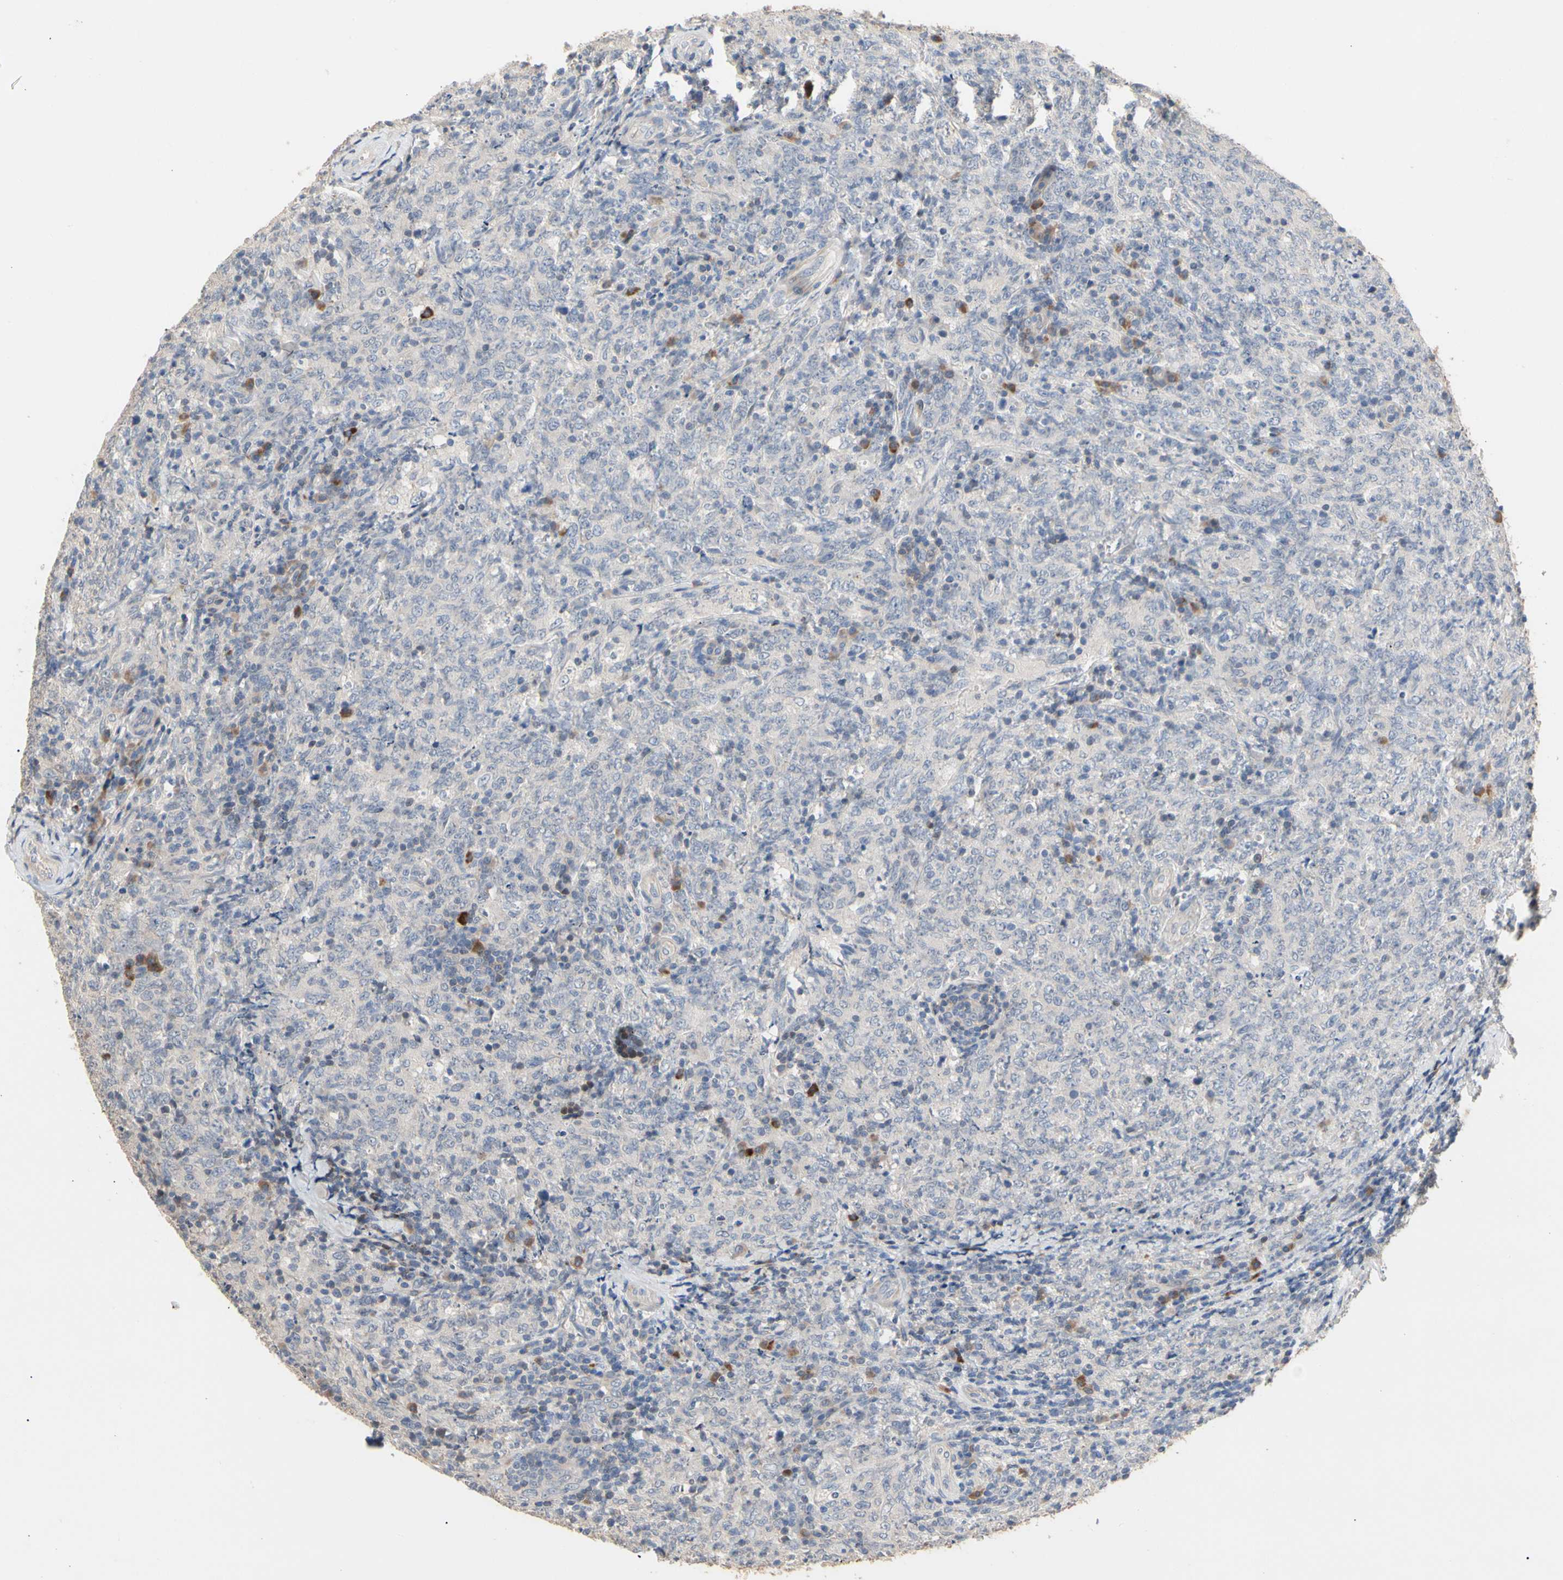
{"staining": {"intensity": "negative", "quantity": "none", "location": "none"}, "tissue": "lymphoma", "cell_type": "Tumor cells", "image_type": "cancer", "snomed": [{"axis": "morphology", "description": "Malignant lymphoma, non-Hodgkin's type, High grade"}, {"axis": "topography", "description": "Tonsil"}], "caption": "High-grade malignant lymphoma, non-Hodgkin's type was stained to show a protein in brown. There is no significant staining in tumor cells. (IHC, brightfield microscopy, high magnification).", "gene": "HMGCR", "patient": {"sex": "female", "age": 36}}